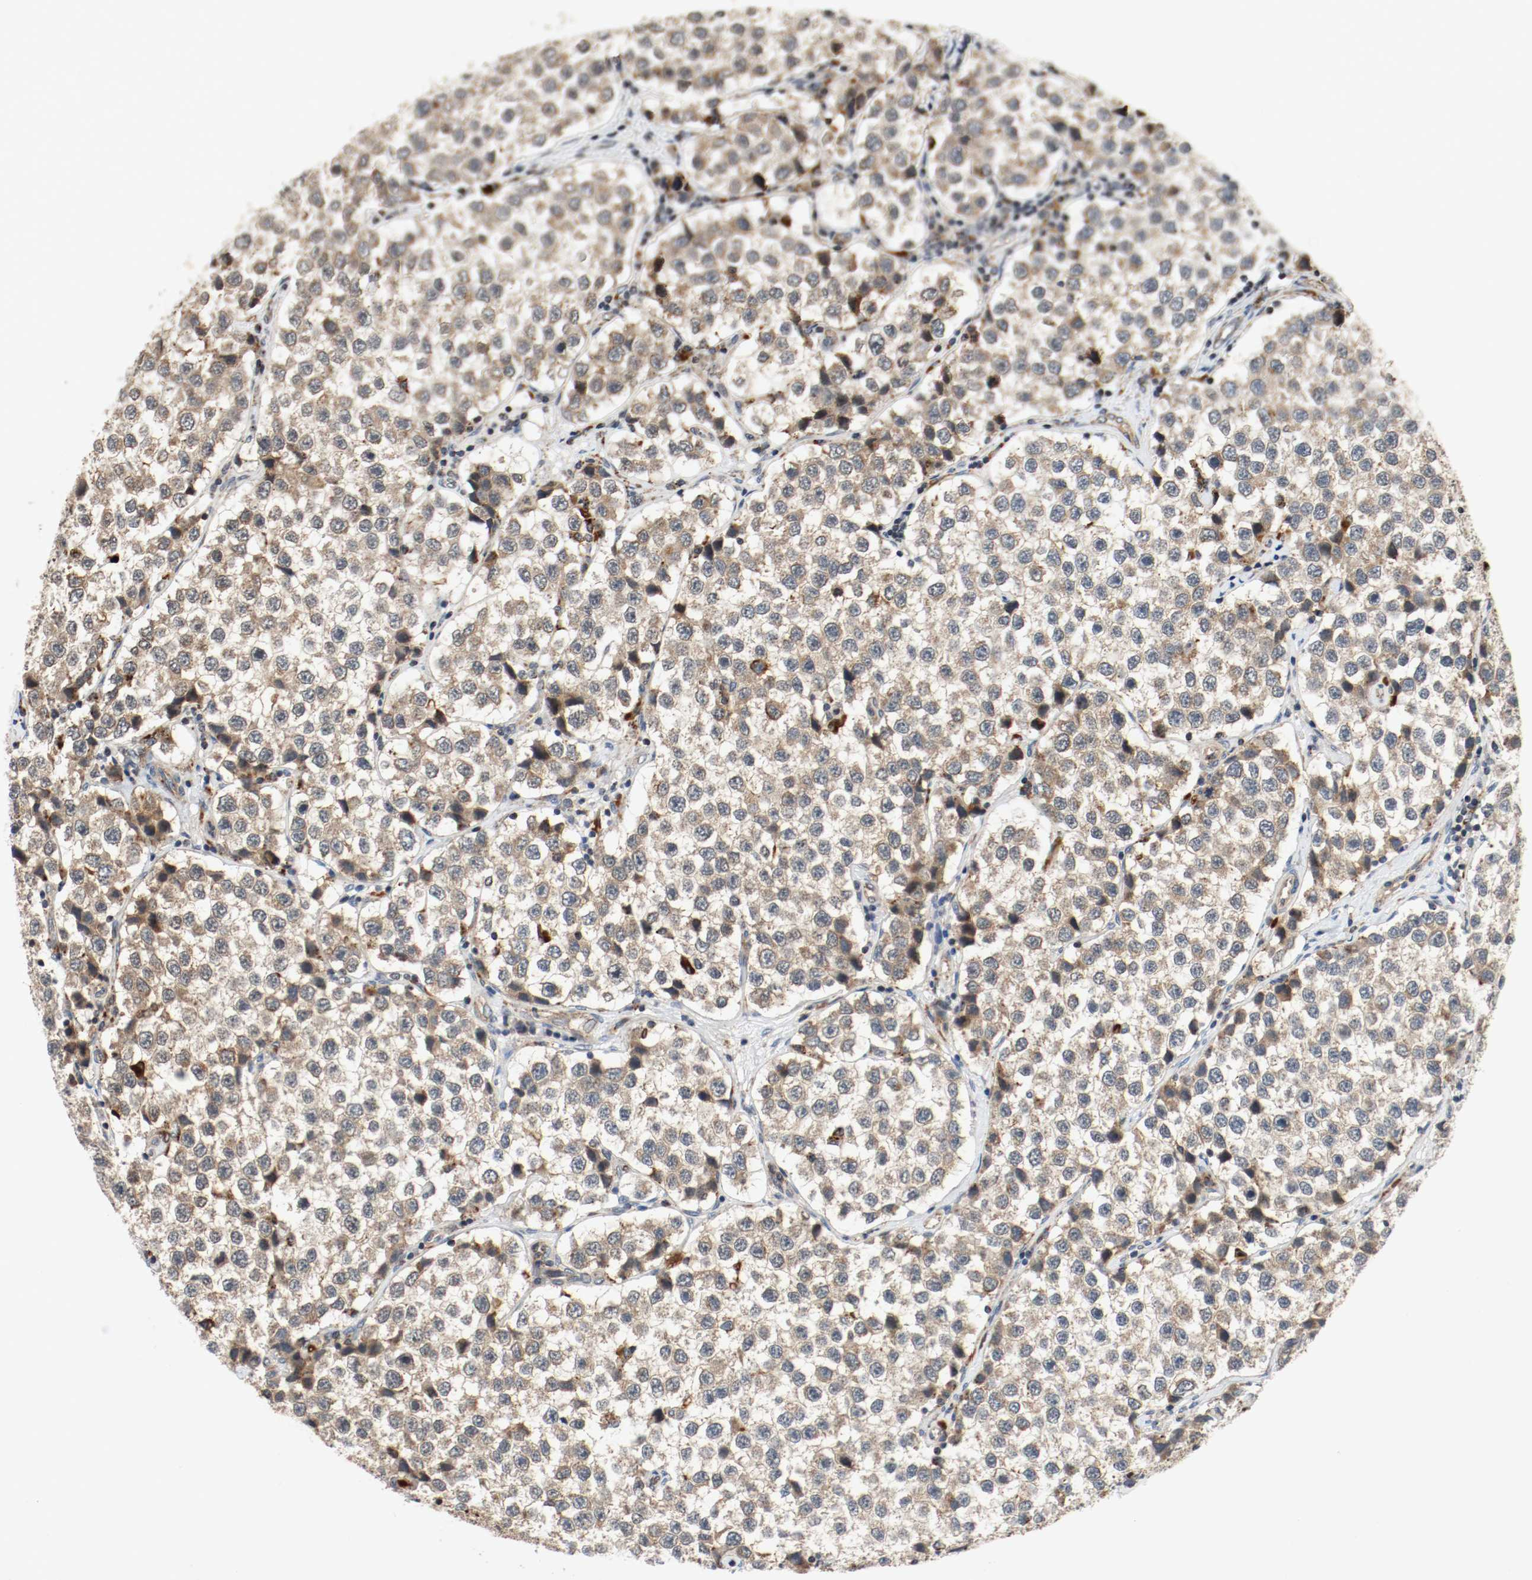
{"staining": {"intensity": "moderate", "quantity": ">75%", "location": "cytoplasmic/membranous"}, "tissue": "testis cancer", "cell_type": "Tumor cells", "image_type": "cancer", "snomed": [{"axis": "morphology", "description": "Seminoma, NOS"}, {"axis": "topography", "description": "Testis"}], "caption": "This micrograph displays immunohistochemistry staining of testis seminoma, with medium moderate cytoplasmic/membranous positivity in about >75% of tumor cells.", "gene": "LAMP2", "patient": {"sex": "male", "age": 39}}